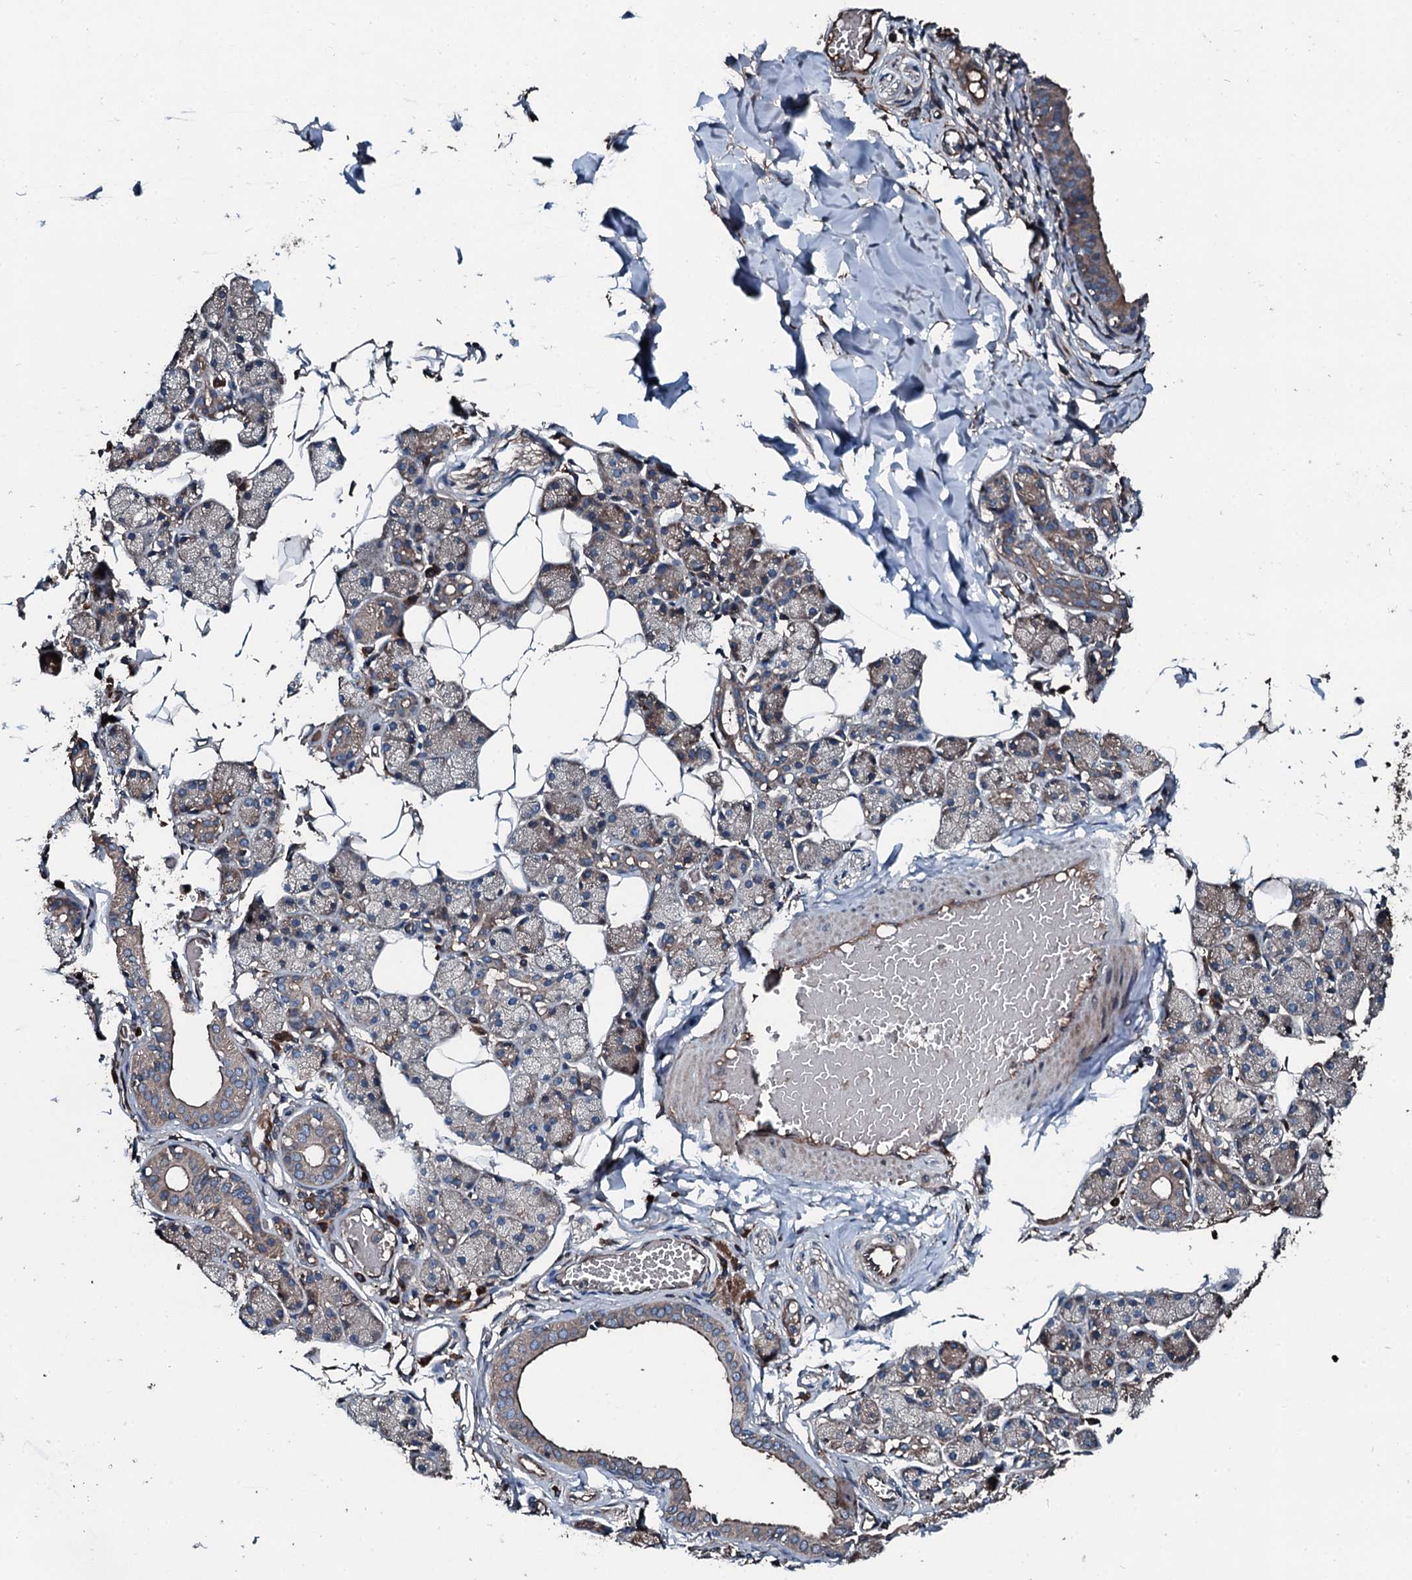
{"staining": {"intensity": "weak", "quantity": "25%-75%", "location": "cytoplasmic/membranous"}, "tissue": "salivary gland", "cell_type": "Glandular cells", "image_type": "normal", "snomed": [{"axis": "morphology", "description": "Normal tissue, NOS"}, {"axis": "topography", "description": "Salivary gland"}], "caption": "Salivary gland stained for a protein (brown) displays weak cytoplasmic/membranous positive positivity in about 25%-75% of glandular cells.", "gene": "AARS1", "patient": {"sex": "female", "age": 33}}